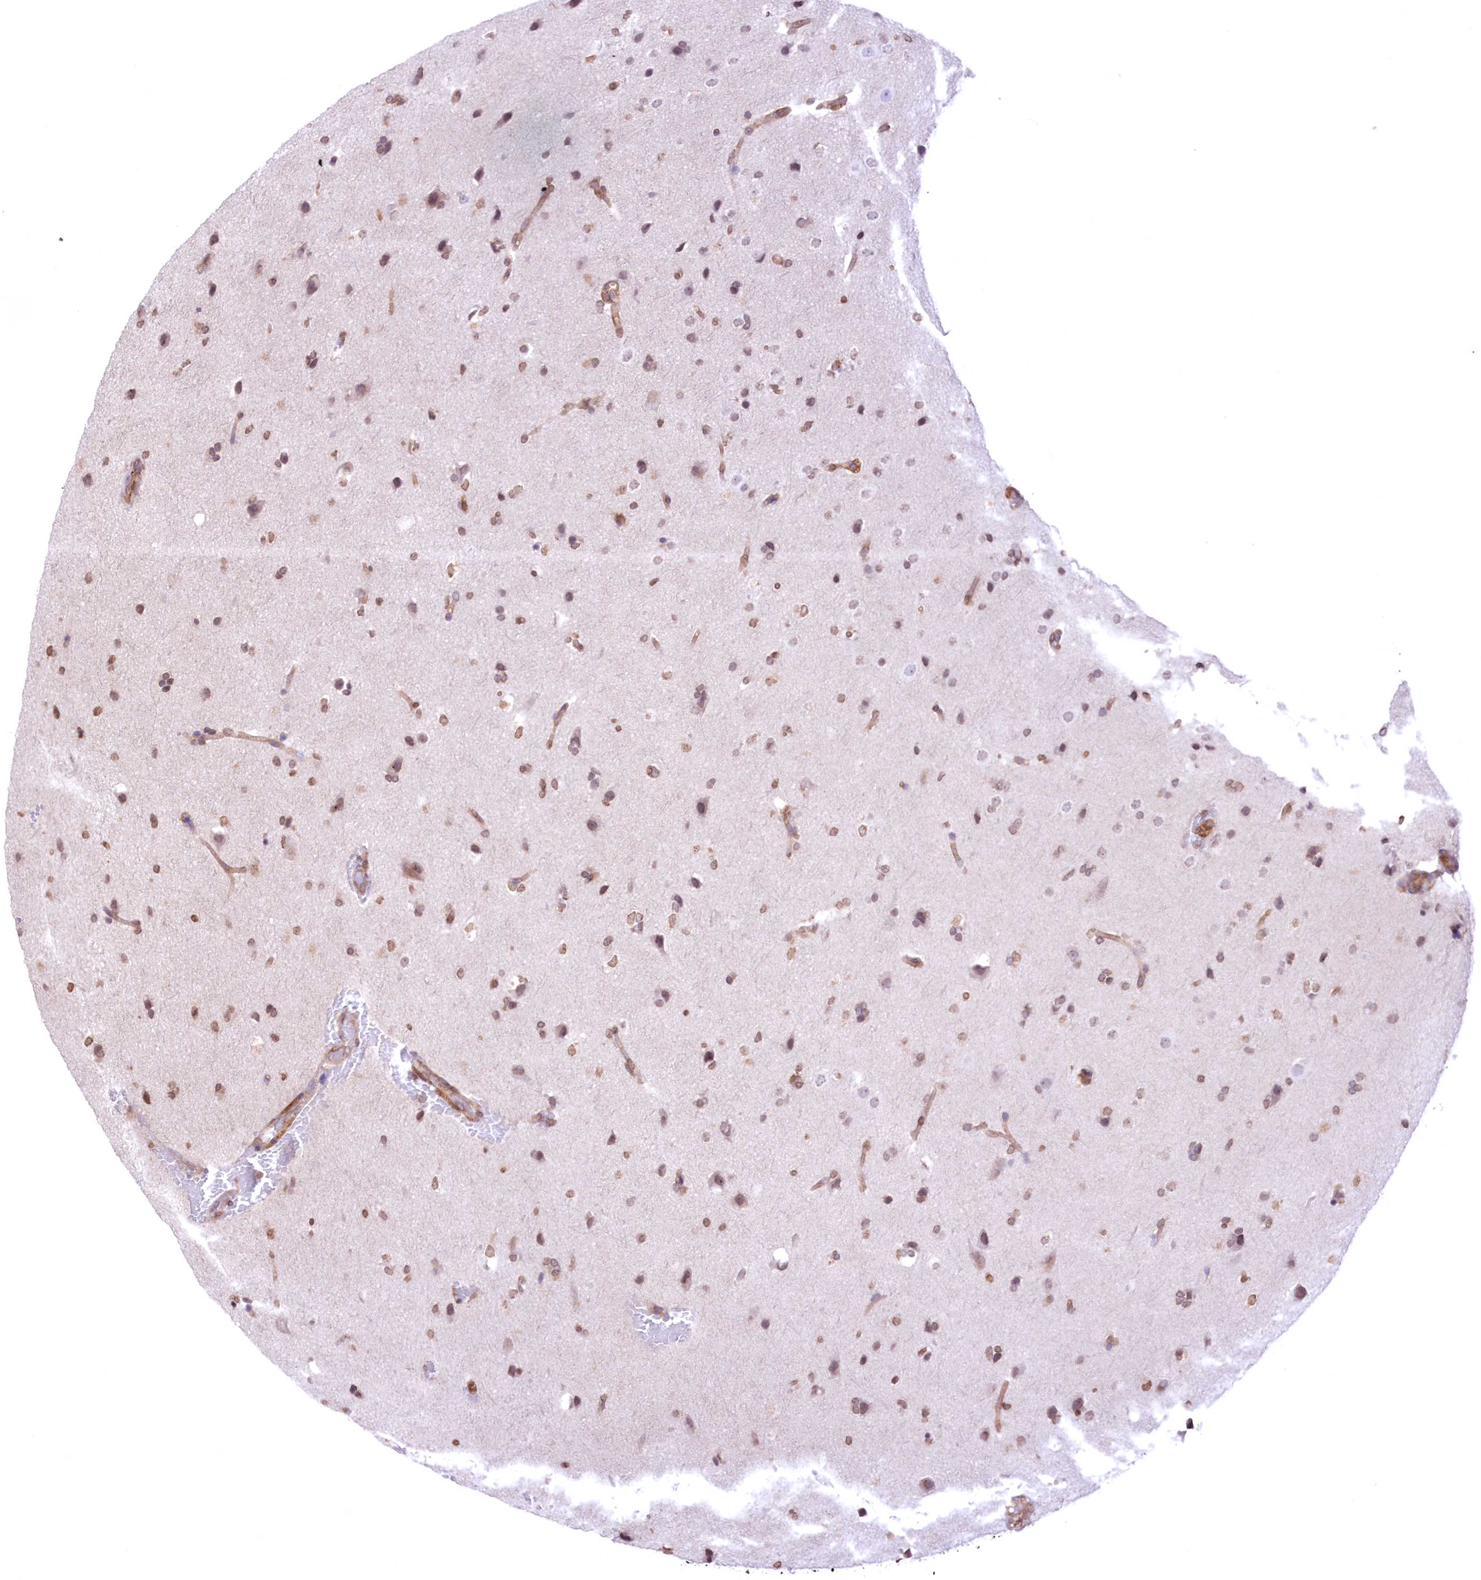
{"staining": {"intensity": "moderate", "quantity": ">75%", "location": "nuclear"}, "tissue": "glioma", "cell_type": "Tumor cells", "image_type": "cancer", "snomed": [{"axis": "morphology", "description": "Glioma, malignant, Low grade"}, {"axis": "topography", "description": "Brain"}], "caption": "This histopathology image exhibits immunohistochemistry (IHC) staining of human malignant glioma (low-grade), with medium moderate nuclear staining in approximately >75% of tumor cells.", "gene": "FCHO2", "patient": {"sex": "female", "age": 37}}